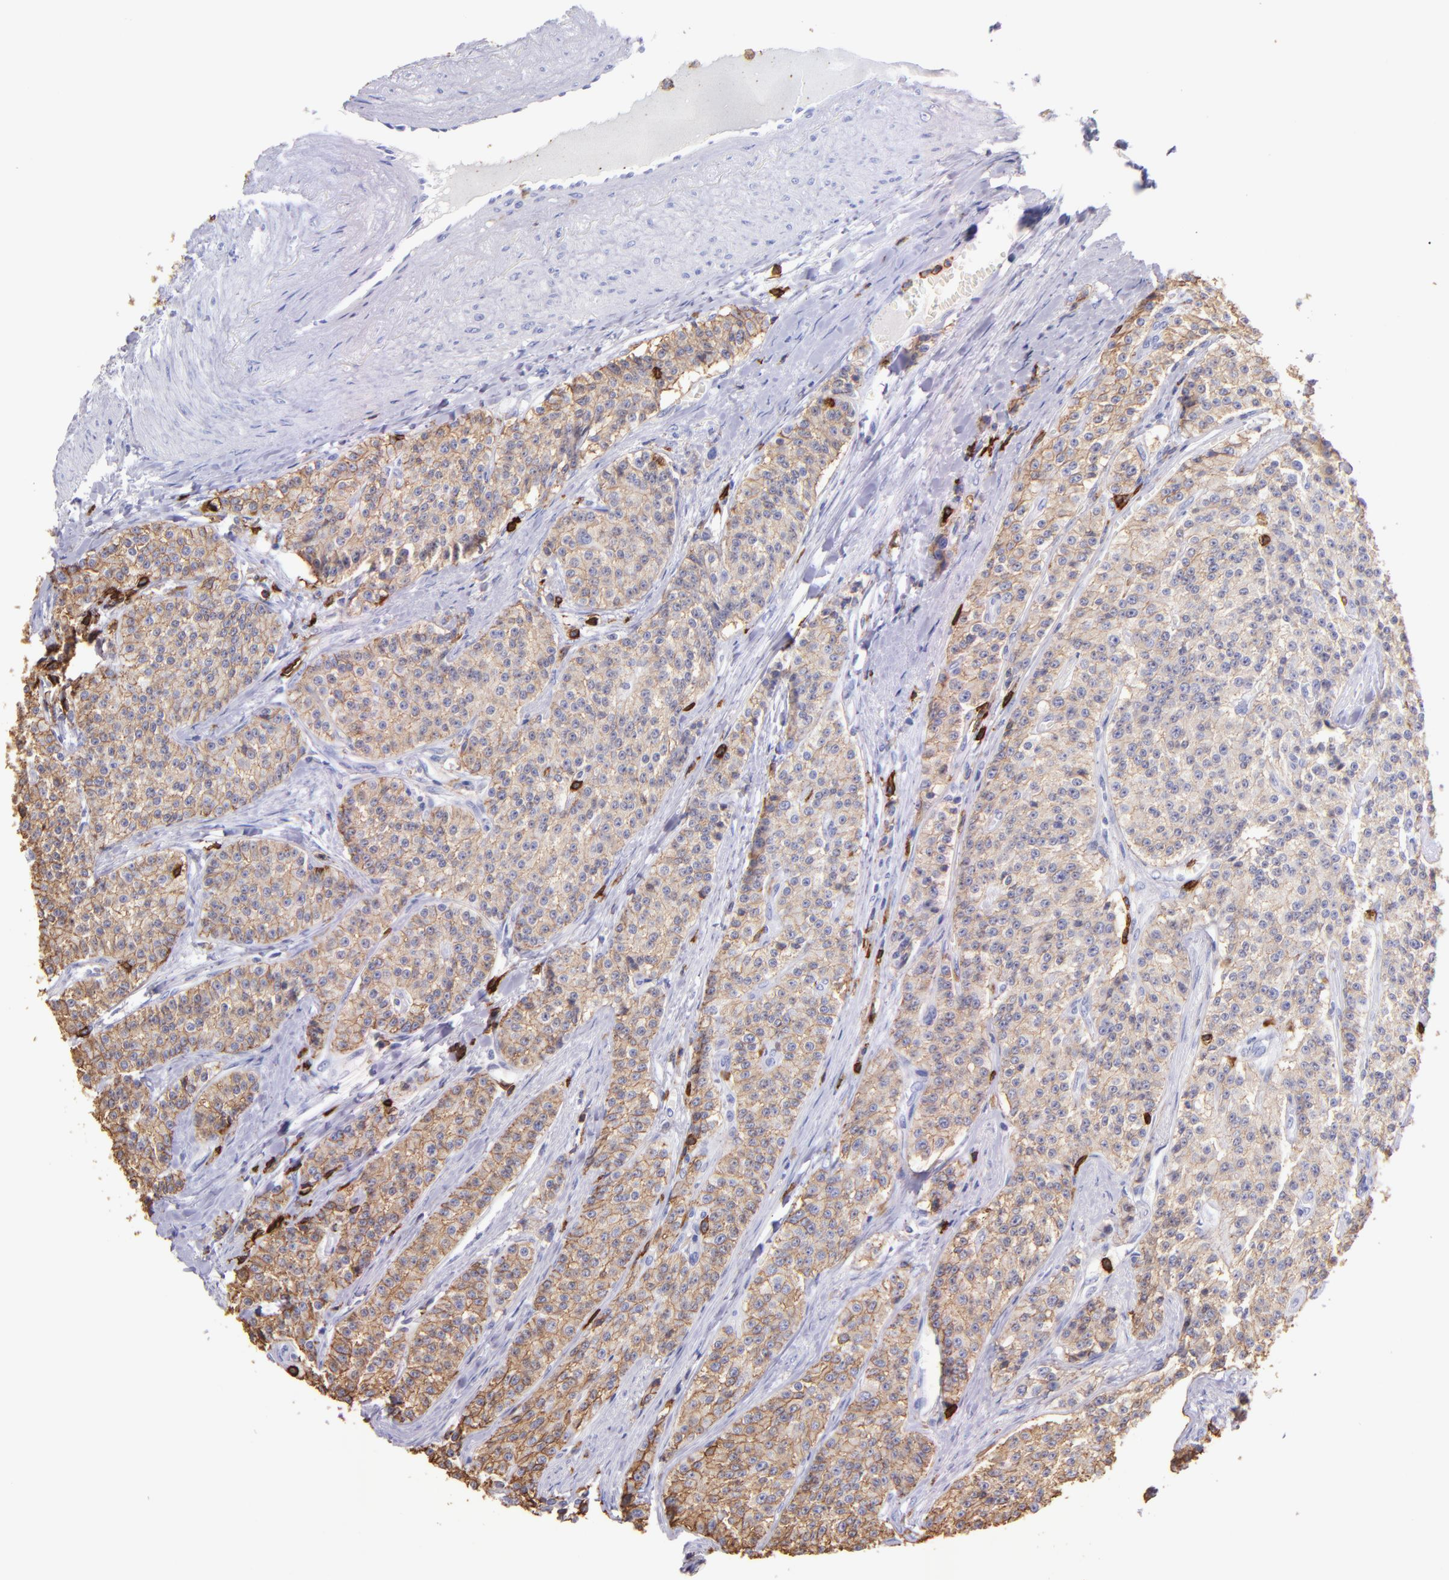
{"staining": {"intensity": "weak", "quantity": ">75%", "location": "cytoplasmic/membranous"}, "tissue": "carcinoid", "cell_type": "Tumor cells", "image_type": "cancer", "snomed": [{"axis": "morphology", "description": "Carcinoid, malignant, NOS"}, {"axis": "topography", "description": "Stomach"}], "caption": "About >75% of tumor cells in carcinoid demonstrate weak cytoplasmic/membranous protein positivity as visualized by brown immunohistochemical staining.", "gene": "SPN", "patient": {"sex": "female", "age": 76}}